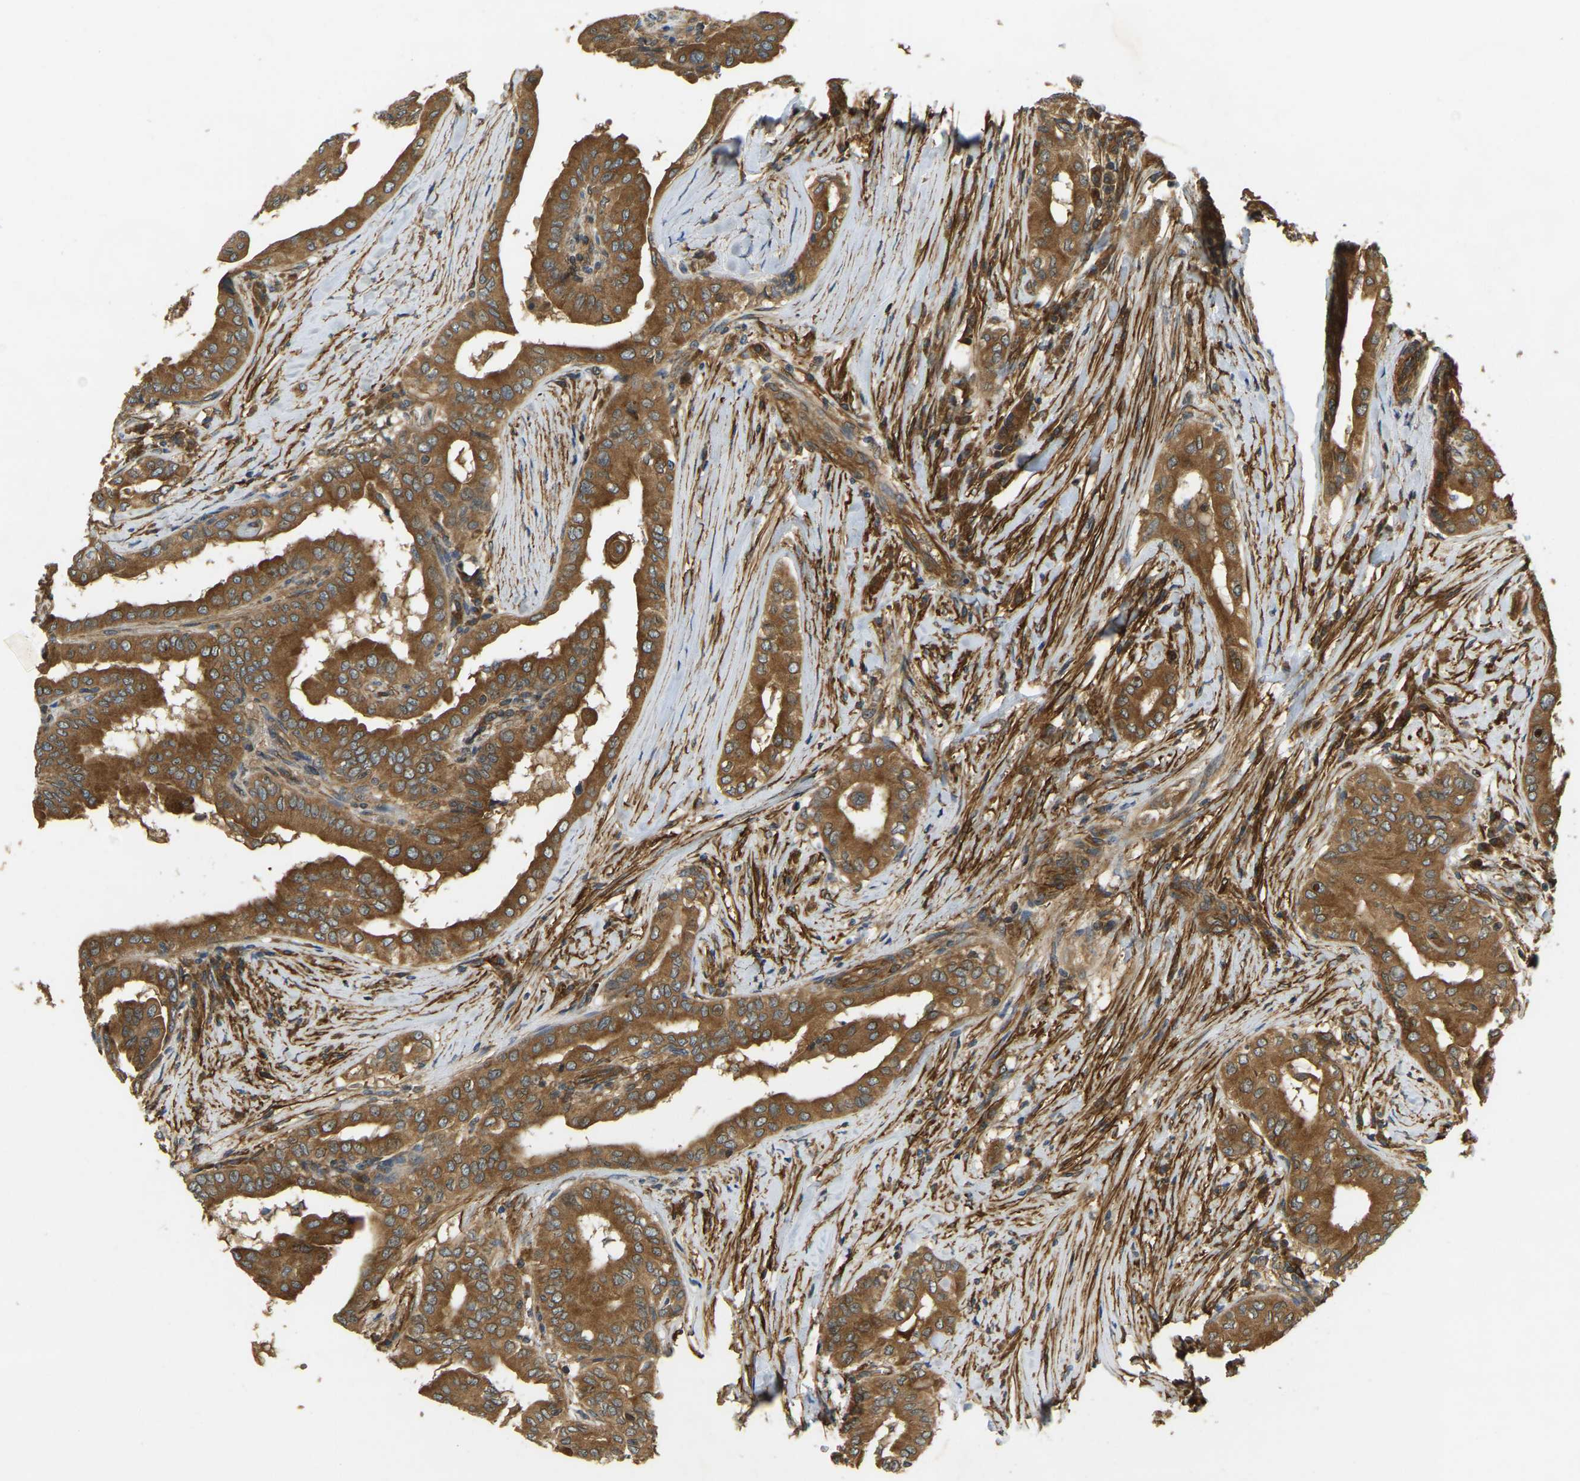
{"staining": {"intensity": "strong", "quantity": ">75%", "location": "cytoplasmic/membranous"}, "tissue": "thyroid cancer", "cell_type": "Tumor cells", "image_type": "cancer", "snomed": [{"axis": "morphology", "description": "Papillary adenocarcinoma, NOS"}, {"axis": "topography", "description": "Thyroid gland"}], "caption": "A brown stain labels strong cytoplasmic/membranous positivity of a protein in human thyroid papillary adenocarcinoma tumor cells. The staining was performed using DAB (3,3'-diaminobenzidine) to visualize the protein expression in brown, while the nuclei were stained in blue with hematoxylin (Magnification: 20x).", "gene": "ERGIC1", "patient": {"sex": "male", "age": 33}}